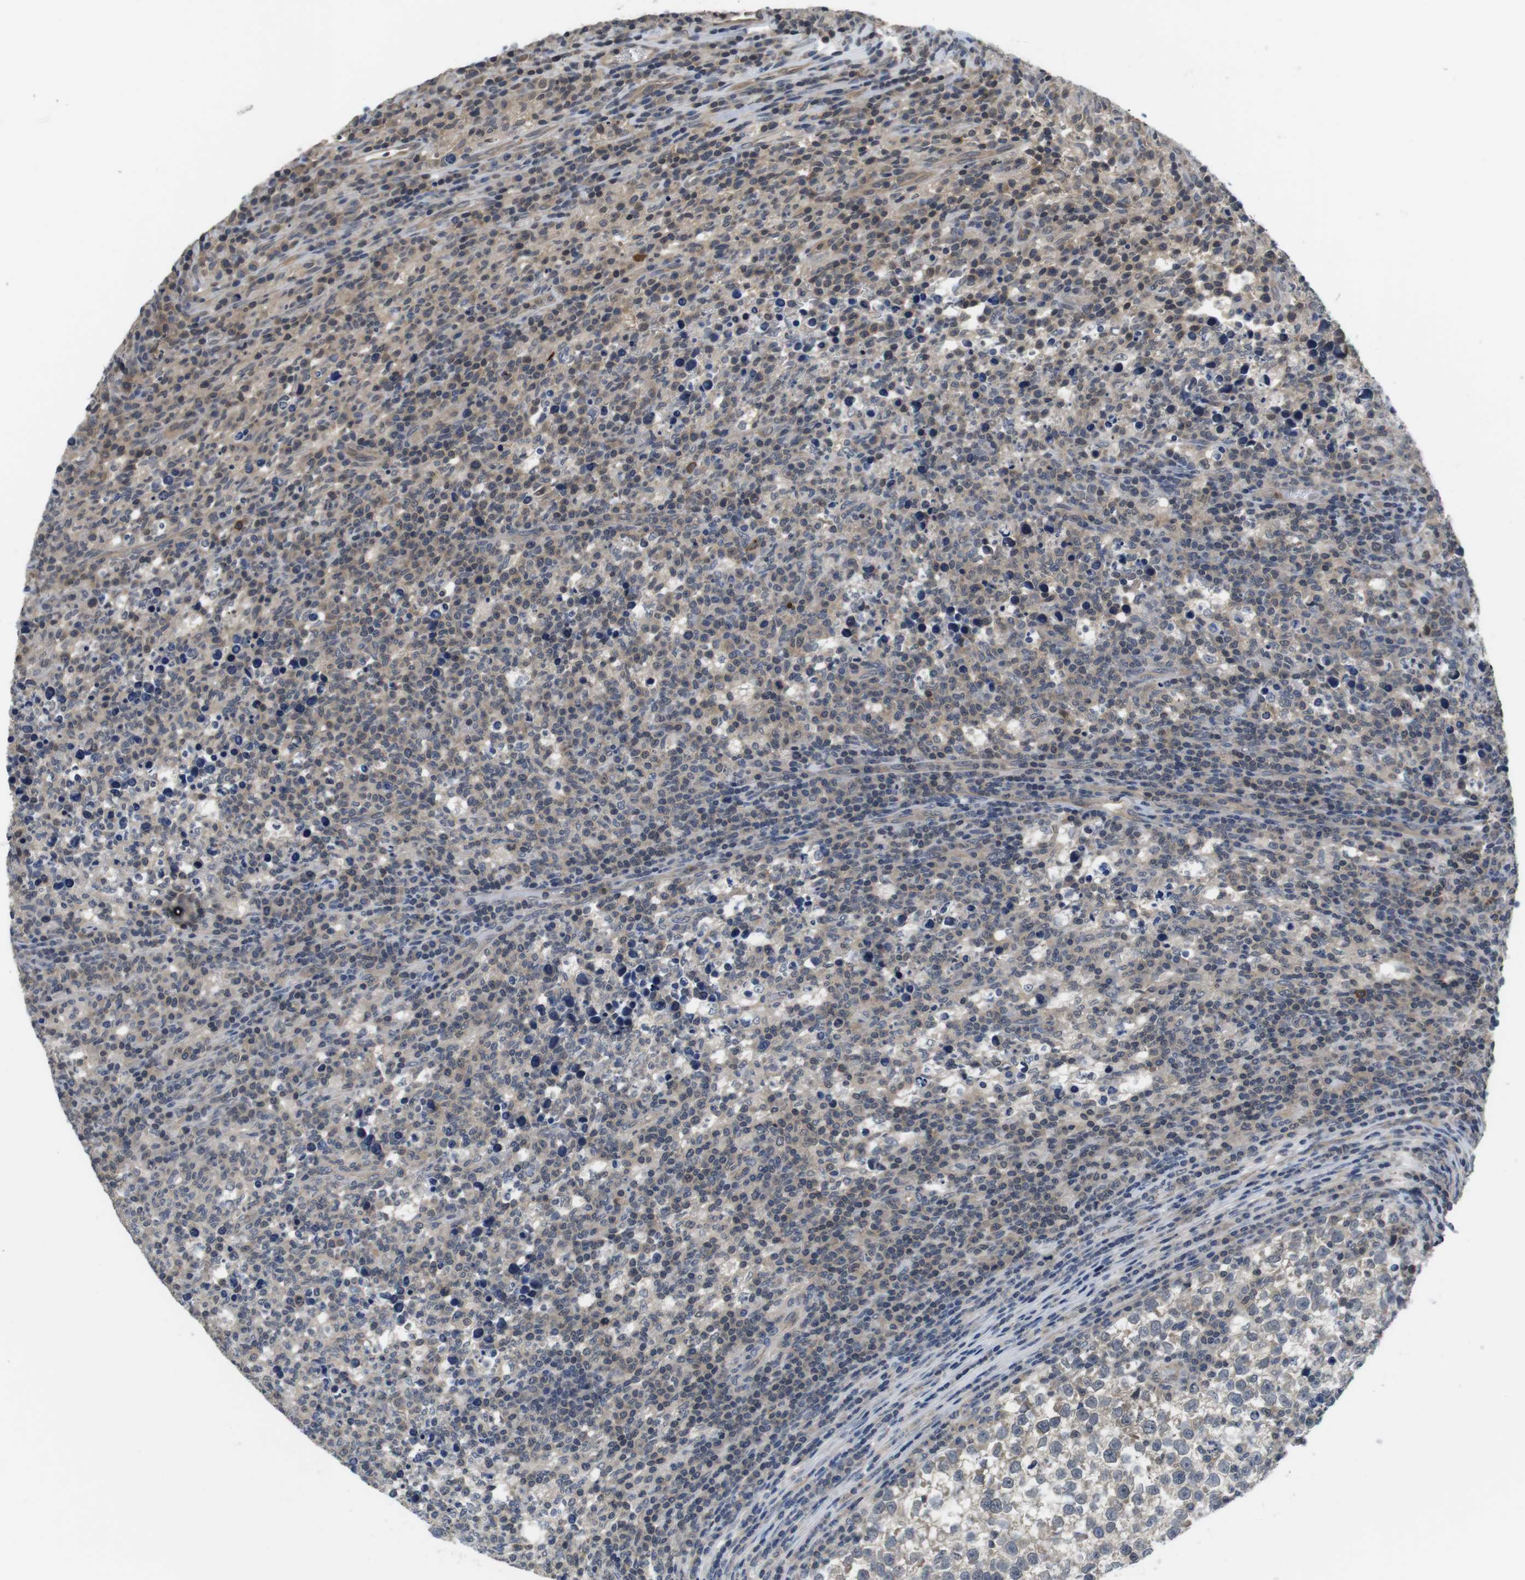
{"staining": {"intensity": "weak", "quantity": "25%-75%", "location": "cytoplasmic/membranous"}, "tissue": "testis cancer", "cell_type": "Tumor cells", "image_type": "cancer", "snomed": [{"axis": "morphology", "description": "Normal tissue, NOS"}, {"axis": "morphology", "description": "Seminoma, NOS"}, {"axis": "topography", "description": "Testis"}], "caption": "A histopathology image of human testis seminoma stained for a protein shows weak cytoplasmic/membranous brown staining in tumor cells.", "gene": "FADD", "patient": {"sex": "male", "age": 43}}